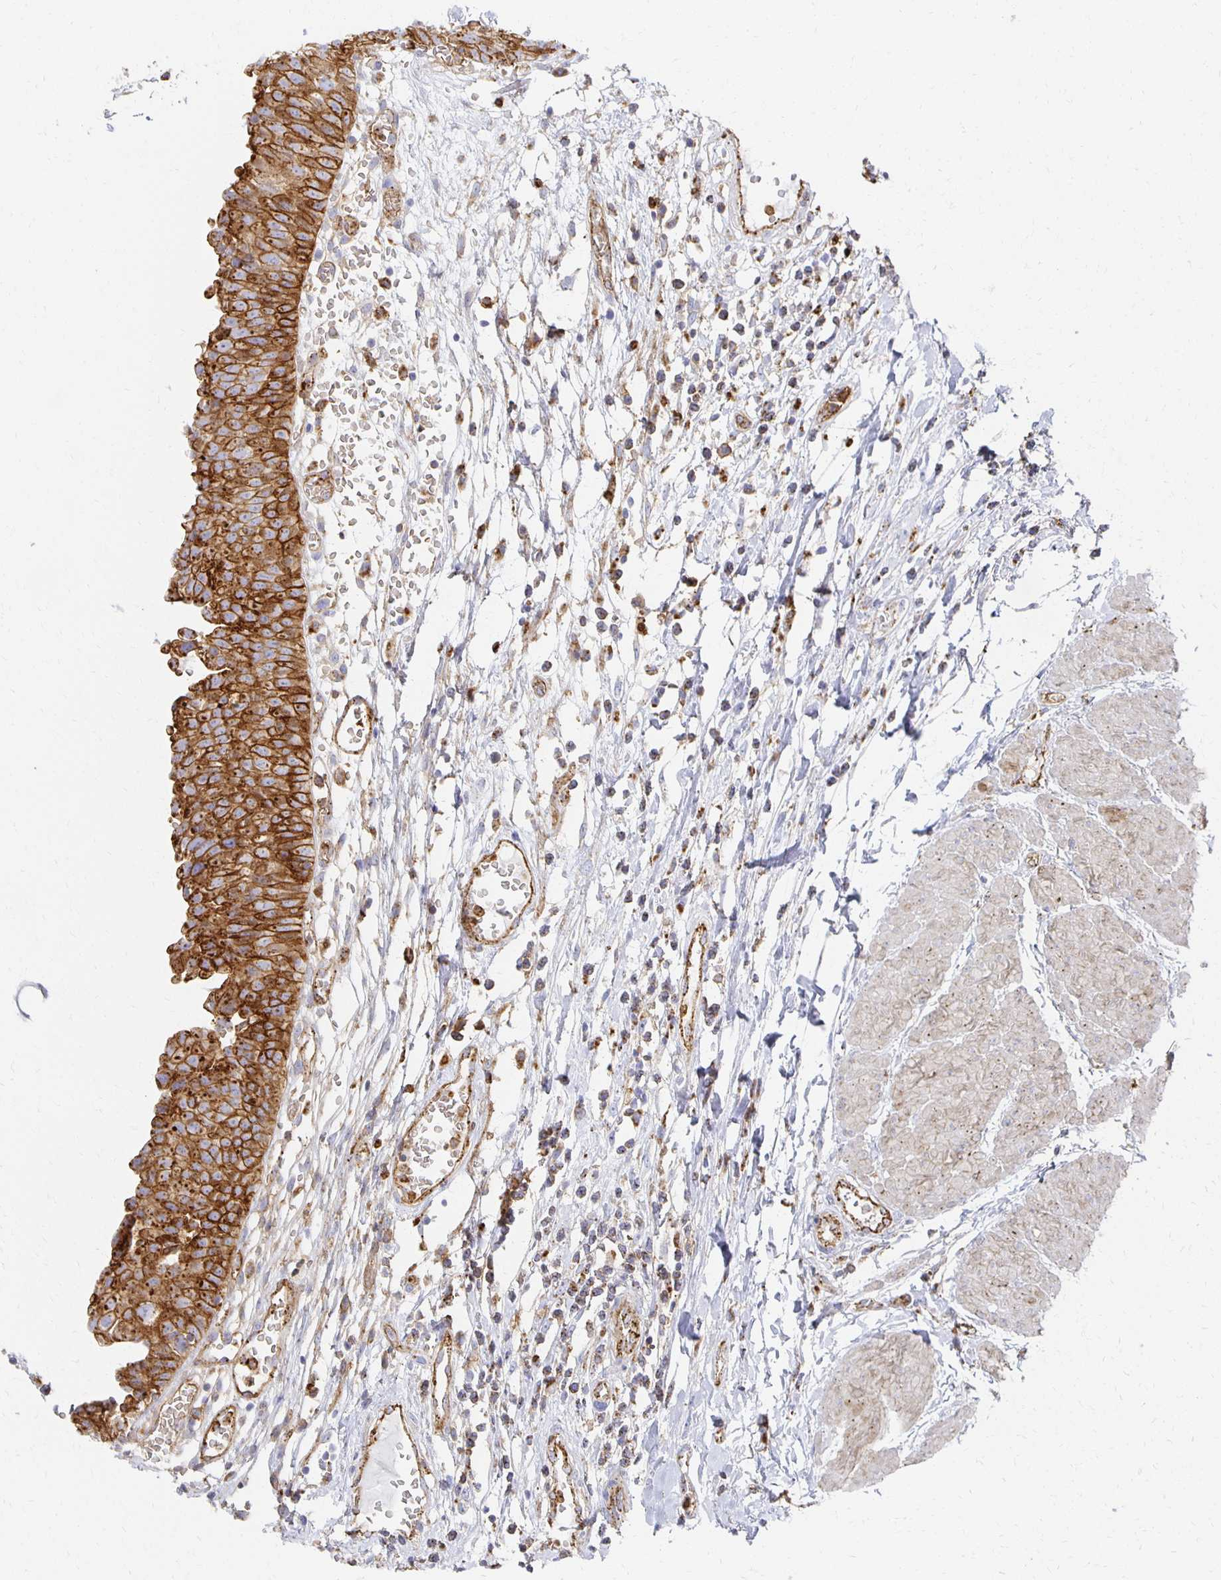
{"staining": {"intensity": "strong", "quantity": ">75%", "location": "cytoplasmic/membranous"}, "tissue": "urinary bladder", "cell_type": "Urothelial cells", "image_type": "normal", "snomed": [{"axis": "morphology", "description": "Normal tissue, NOS"}, {"axis": "topography", "description": "Urinary bladder"}], "caption": "Immunohistochemistry of unremarkable human urinary bladder exhibits high levels of strong cytoplasmic/membranous positivity in approximately >75% of urothelial cells.", "gene": "TAAR1", "patient": {"sex": "male", "age": 64}}